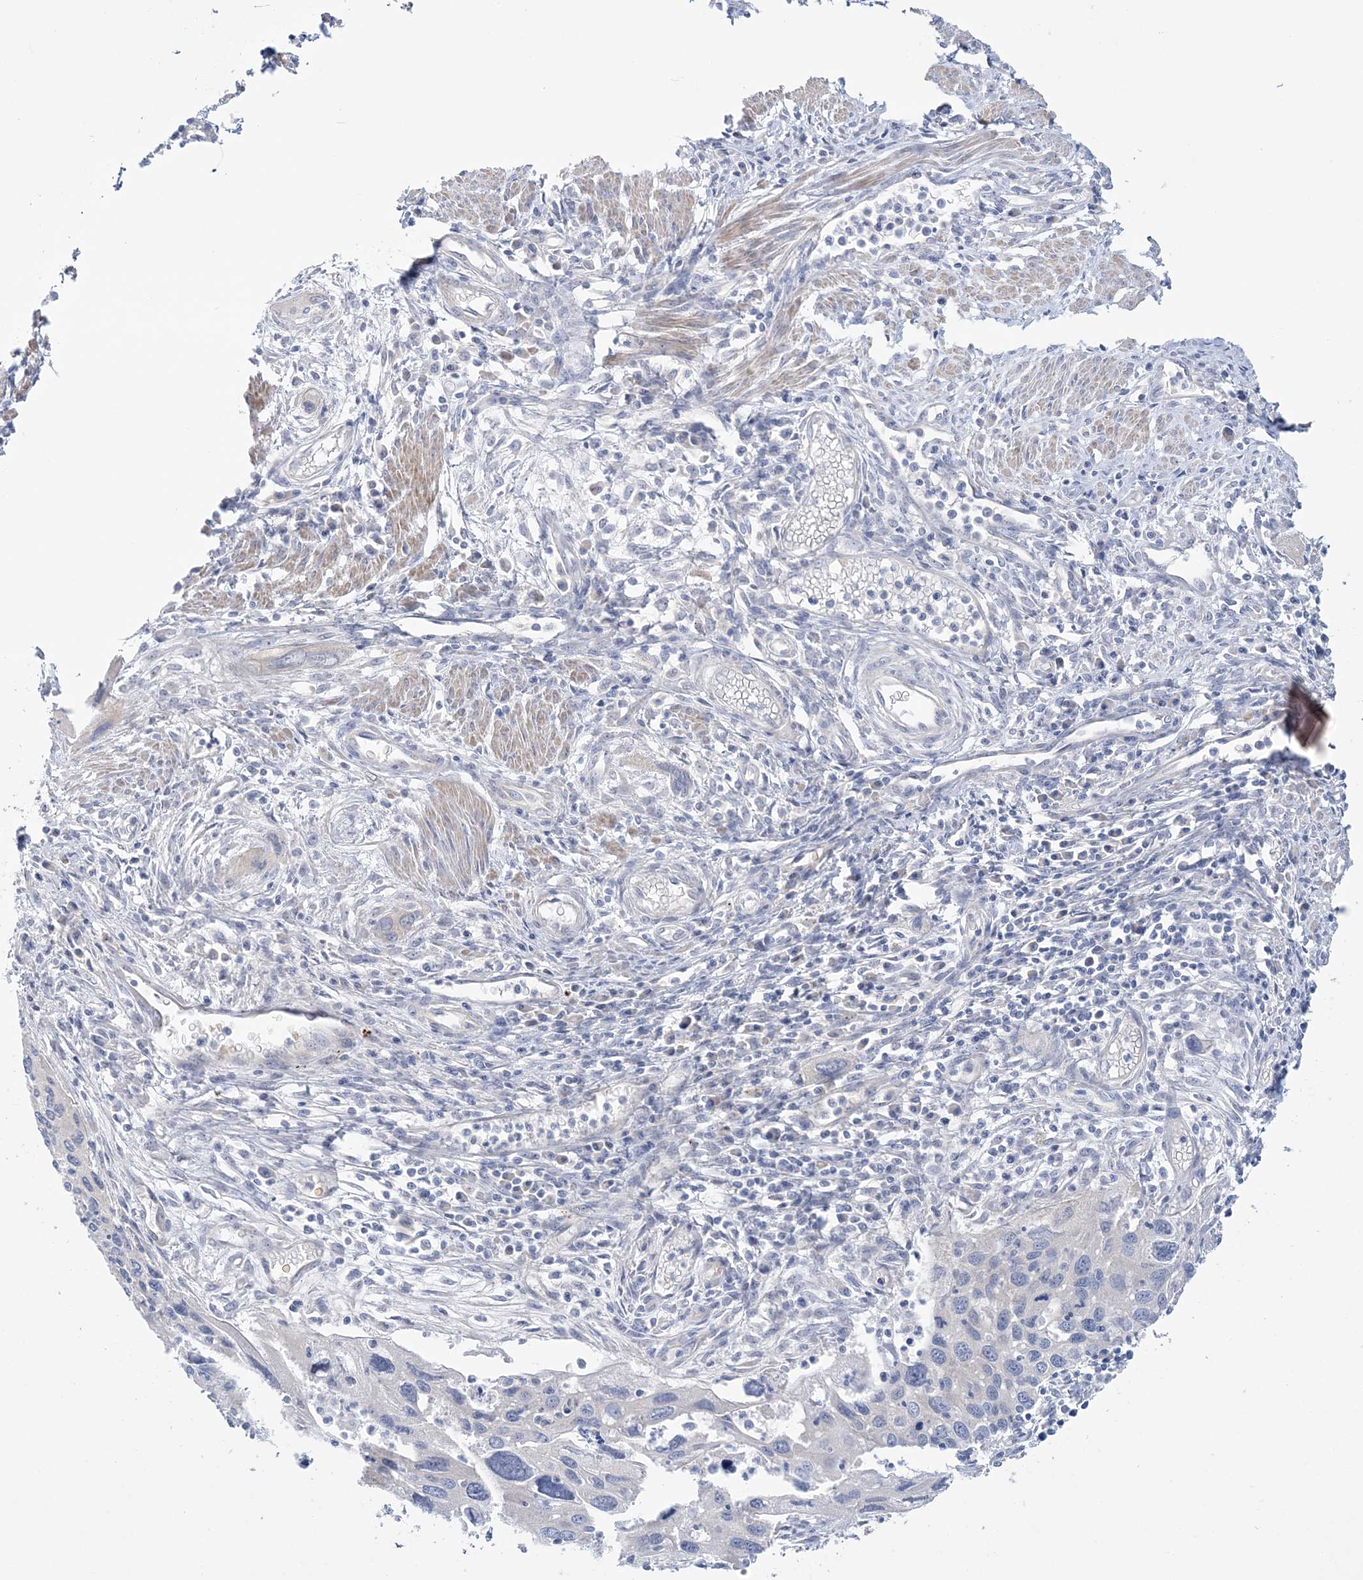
{"staining": {"intensity": "negative", "quantity": "none", "location": "none"}, "tissue": "cervical cancer", "cell_type": "Tumor cells", "image_type": "cancer", "snomed": [{"axis": "morphology", "description": "Squamous cell carcinoma, NOS"}, {"axis": "topography", "description": "Cervix"}], "caption": "Immunohistochemistry of squamous cell carcinoma (cervical) demonstrates no positivity in tumor cells.", "gene": "MMADHC", "patient": {"sex": "female", "age": 55}}